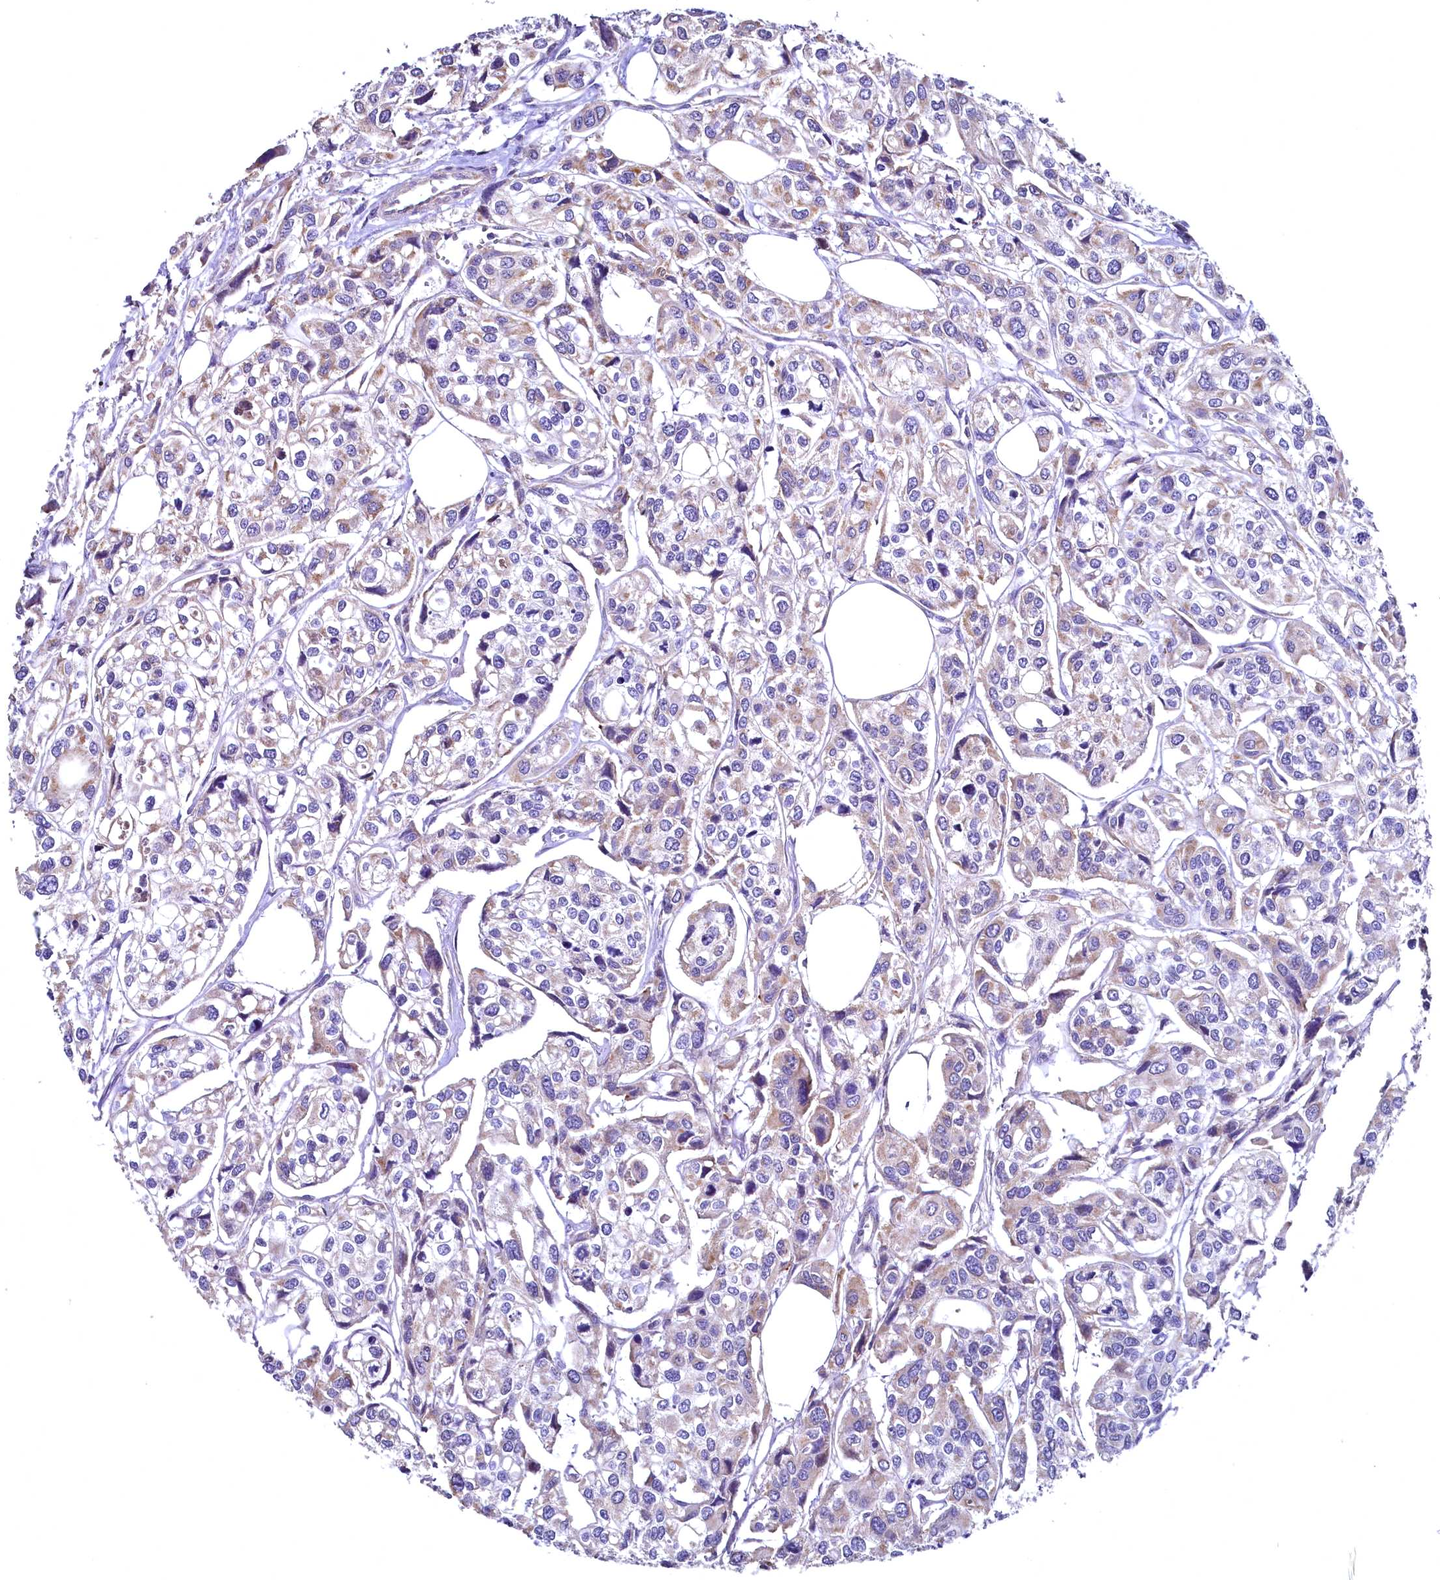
{"staining": {"intensity": "weak", "quantity": "25%-75%", "location": "cytoplasmic/membranous"}, "tissue": "urothelial cancer", "cell_type": "Tumor cells", "image_type": "cancer", "snomed": [{"axis": "morphology", "description": "Urothelial carcinoma, High grade"}, {"axis": "topography", "description": "Urinary bladder"}], "caption": "This image reveals immunohistochemistry (IHC) staining of human urothelial cancer, with low weak cytoplasmic/membranous staining in approximately 25%-75% of tumor cells.", "gene": "MRPL57", "patient": {"sex": "male", "age": 67}}